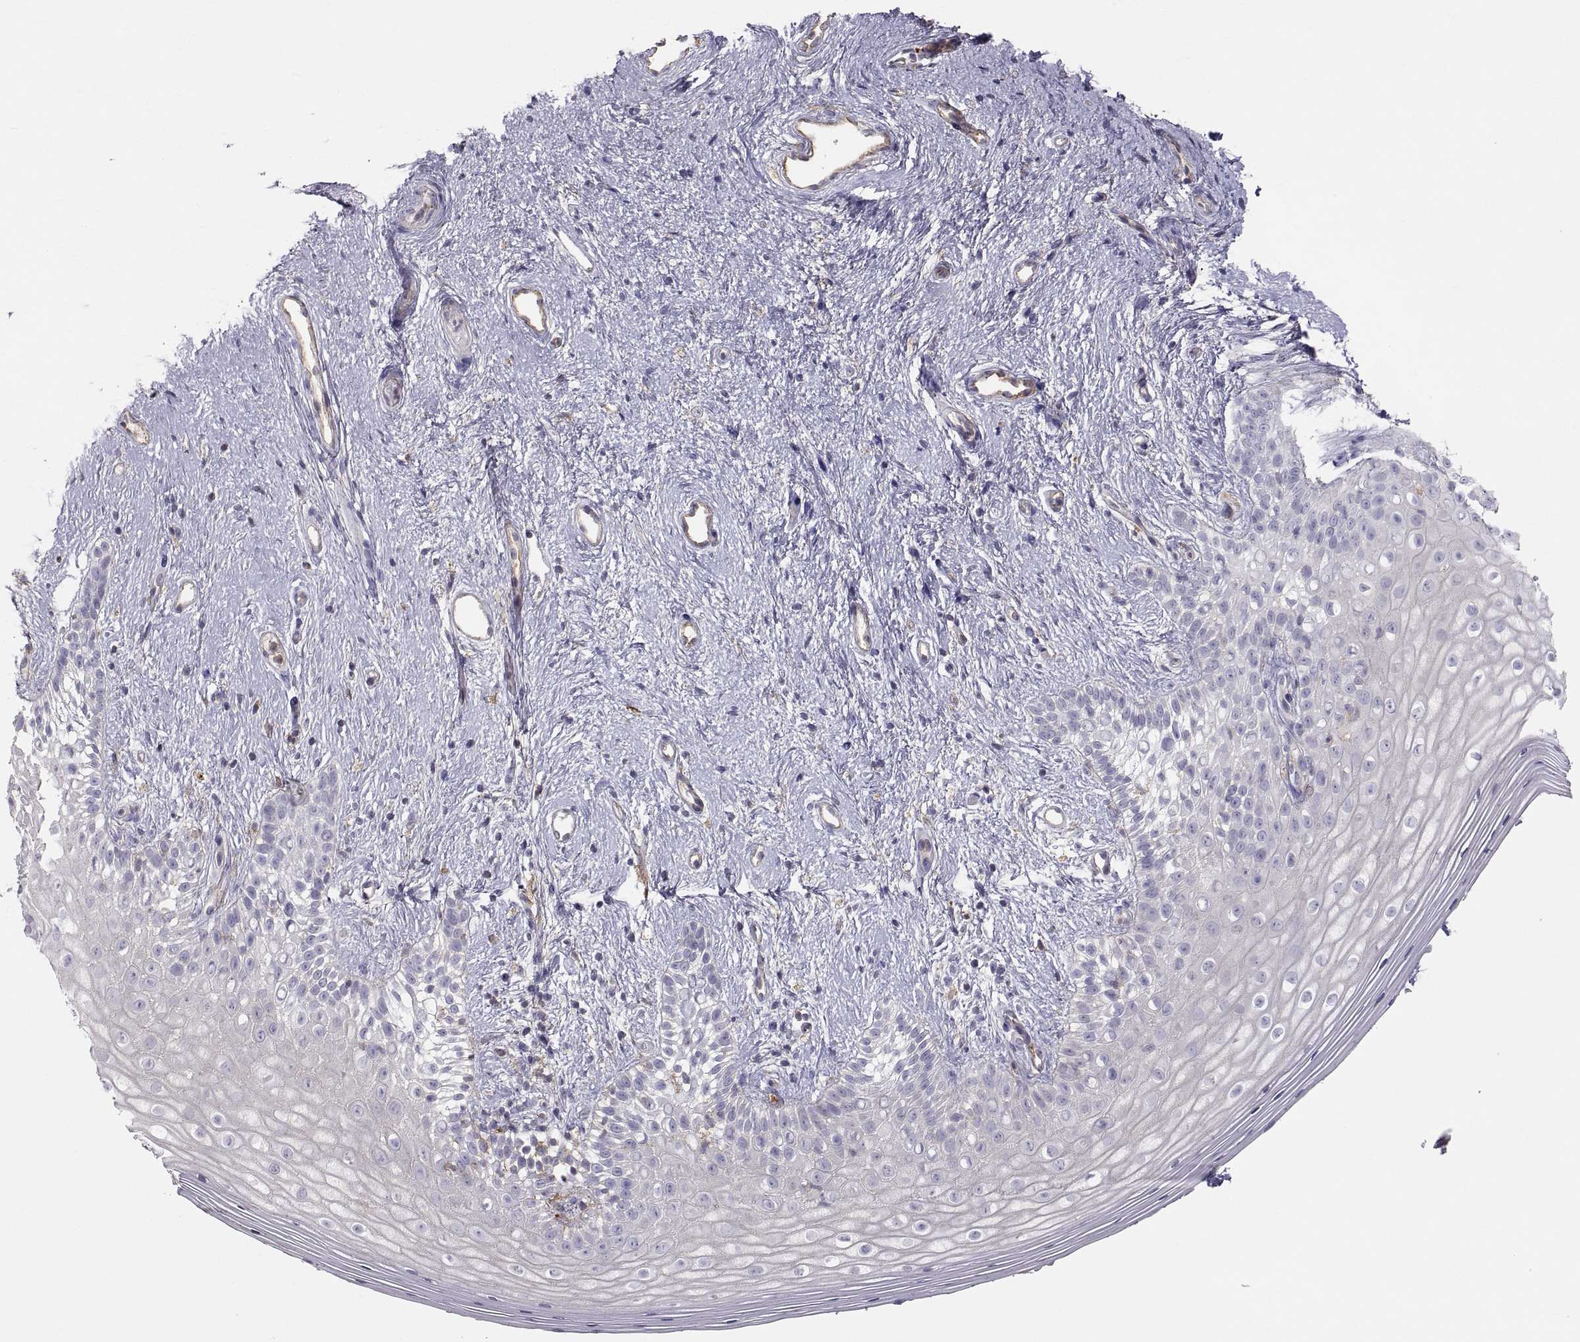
{"staining": {"intensity": "negative", "quantity": "none", "location": "none"}, "tissue": "vagina", "cell_type": "Squamous epithelial cells", "image_type": "normal", "snomed": [{"axis": "morphology", "description": "Normal tissue, NOS"}, {"axis": "topography", "description": "Vagina"}], "caption": "There is no significant positivity in squamous epithelial cells of vagina. (Brightfield microscopy of DAB immunohistochemistry (IHC) at high magnification).", "gene": "RALB", "patient": {"sex": "female", "age": 47}}